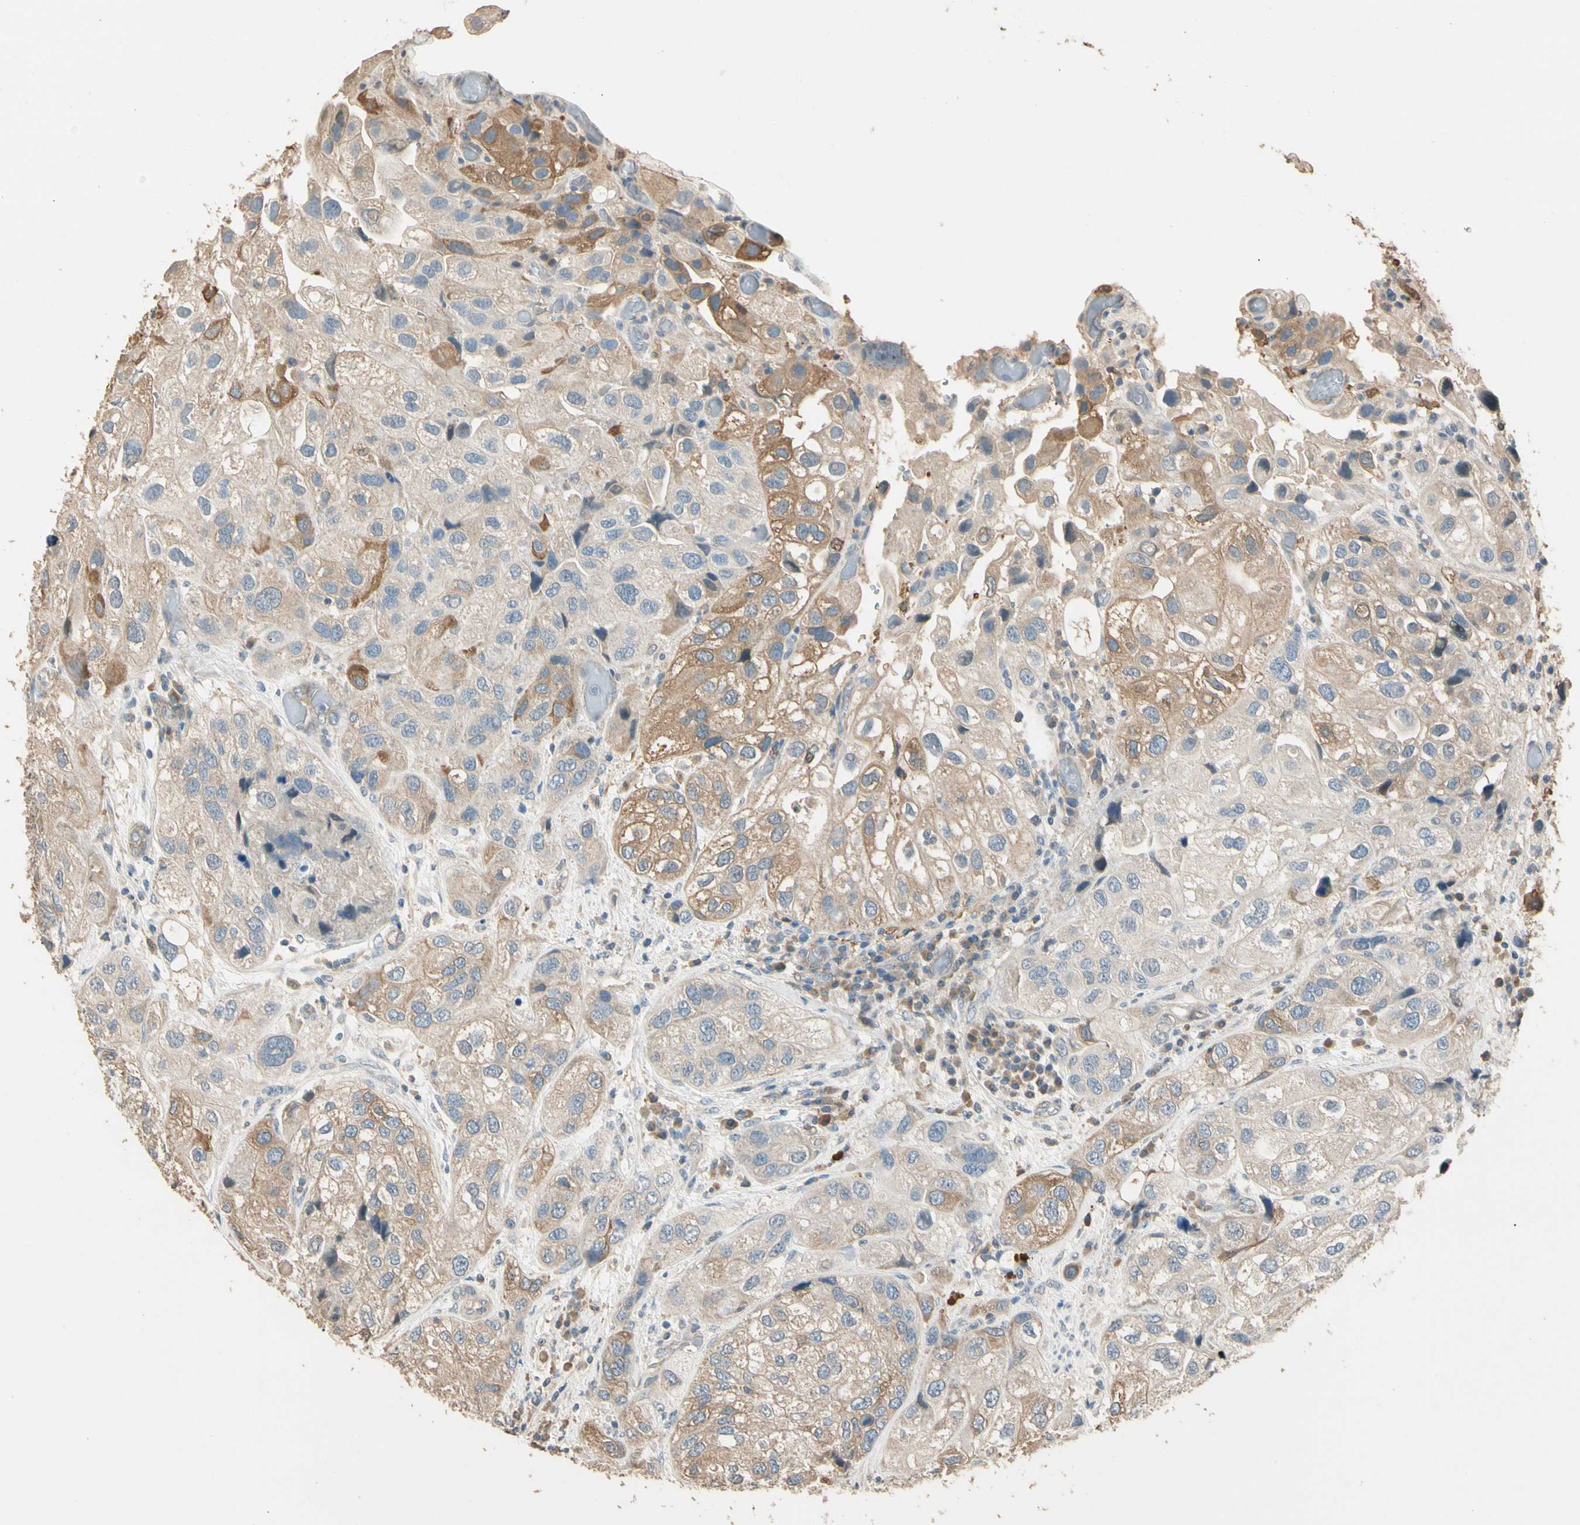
{"staining": {"intensity": "moderate", "quantity": "25%-75%", "location": "cytoplasmic/membranous"}, "tissue": "urothelial cancer", "cell_type": "Tumor cells", "image_type": "cancer", "snomed": [{"axis": "morphology", "description": "Urothelial carcinoma, High grade"}, {"axis": "topography", "description": "Urinary bladder"}], "caption": "DAB immunohistochemical staining of urothelial cancer reveals moderate cytoplasmic/membranous protein positivity in about 25%-75% of tumor cells.", "gene": "CDH6", "patient": {"sex": "female", "age": 64}}